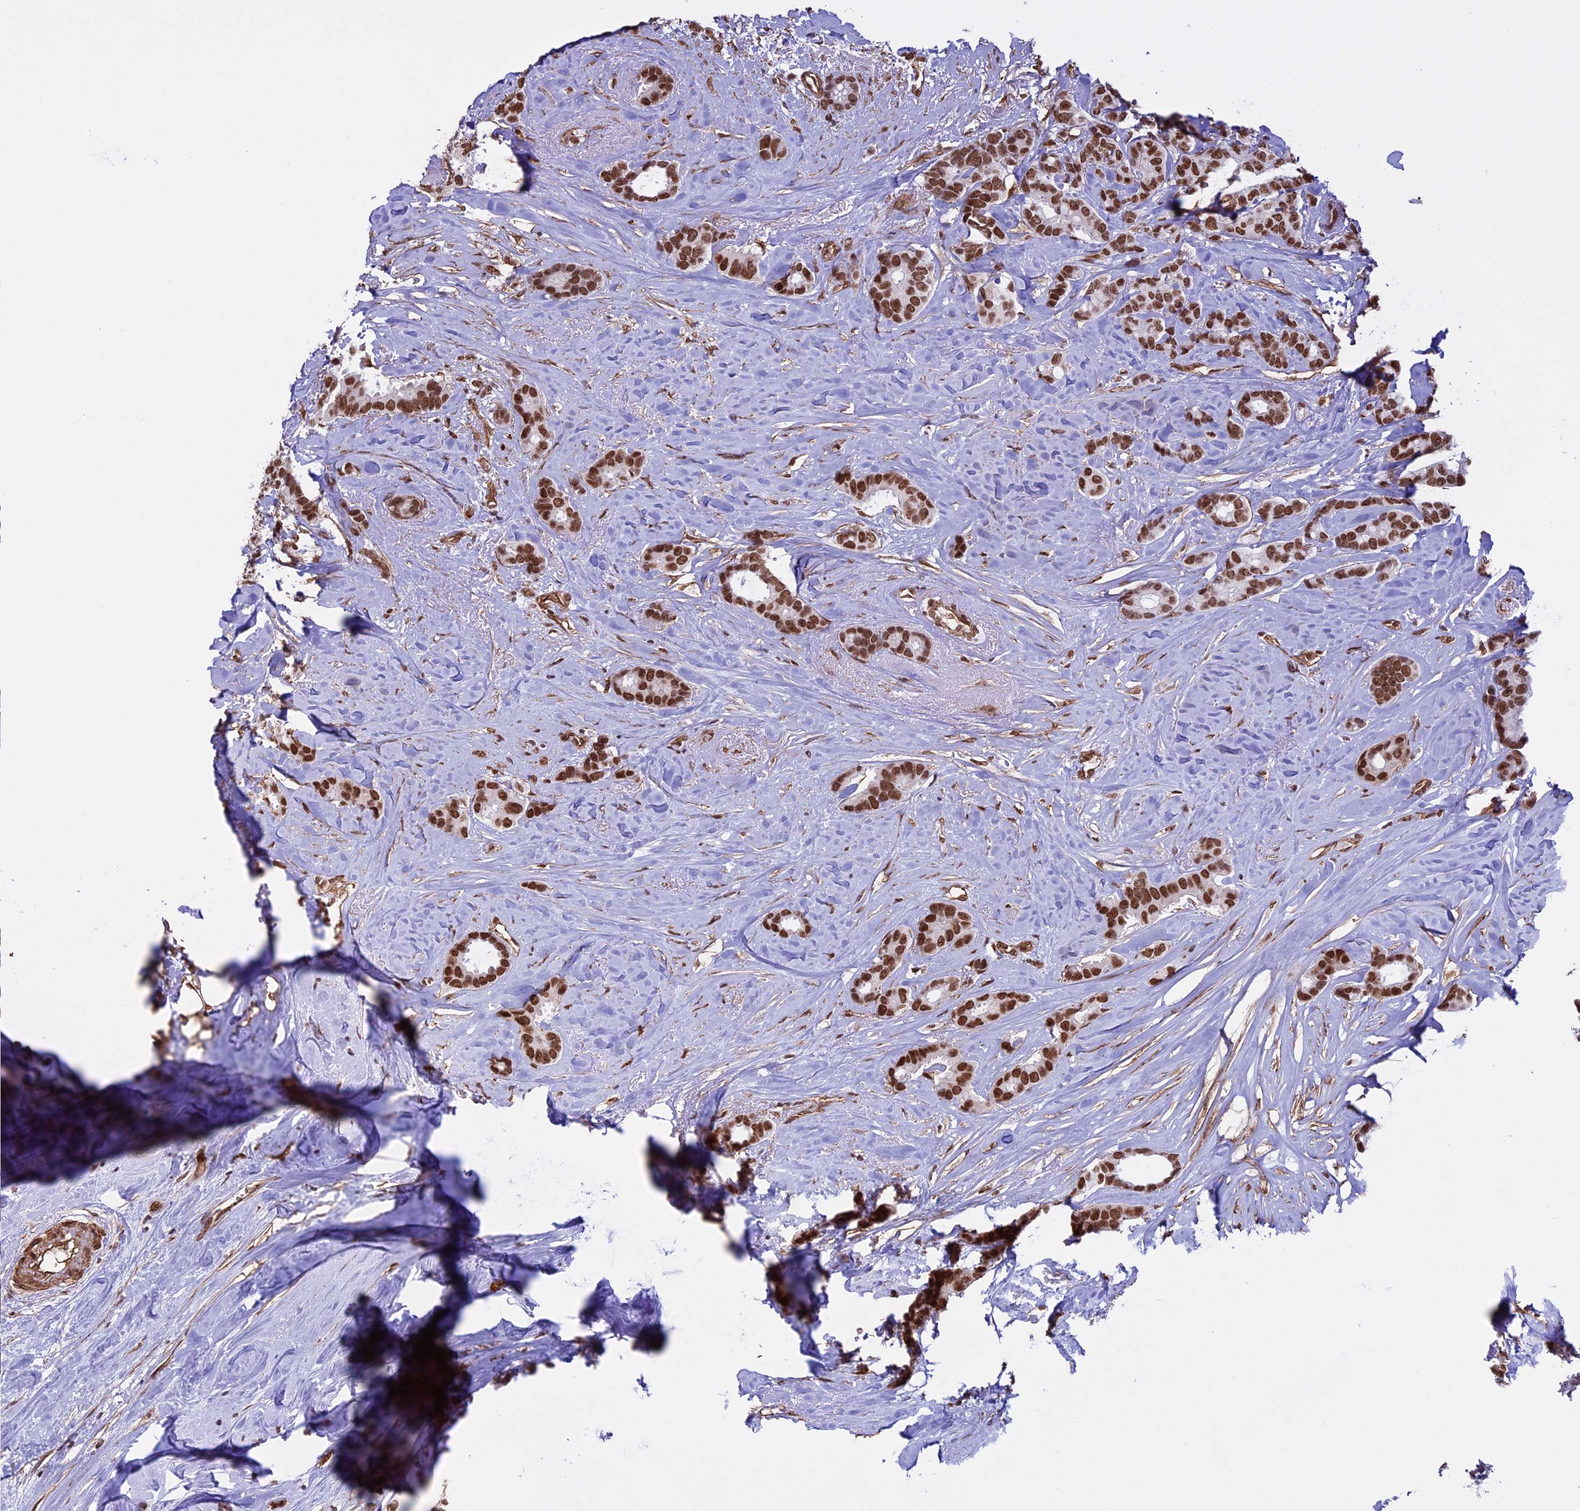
{"staining": {"intensity": "strong", "quantity": ">75%", "location": "nuclear"}, "tissue": "breast cancer", "cell_type": "Tumor cells", "image_type": "cancer", "snomed": [{"axis": "morphology", "description": "Duct carcinoma"}, {"axis": "topography", "description": "Breast"}], "caption": "Immunohistochemical staining of breast cancer exhibits strong nuclear protein staining in about >75% of tumor cells. The protein is shown in brown color, while the nuclei are stained blue.", "gene": "MPHOSPH8", "patient": {"sex": "female", "age": 87}}